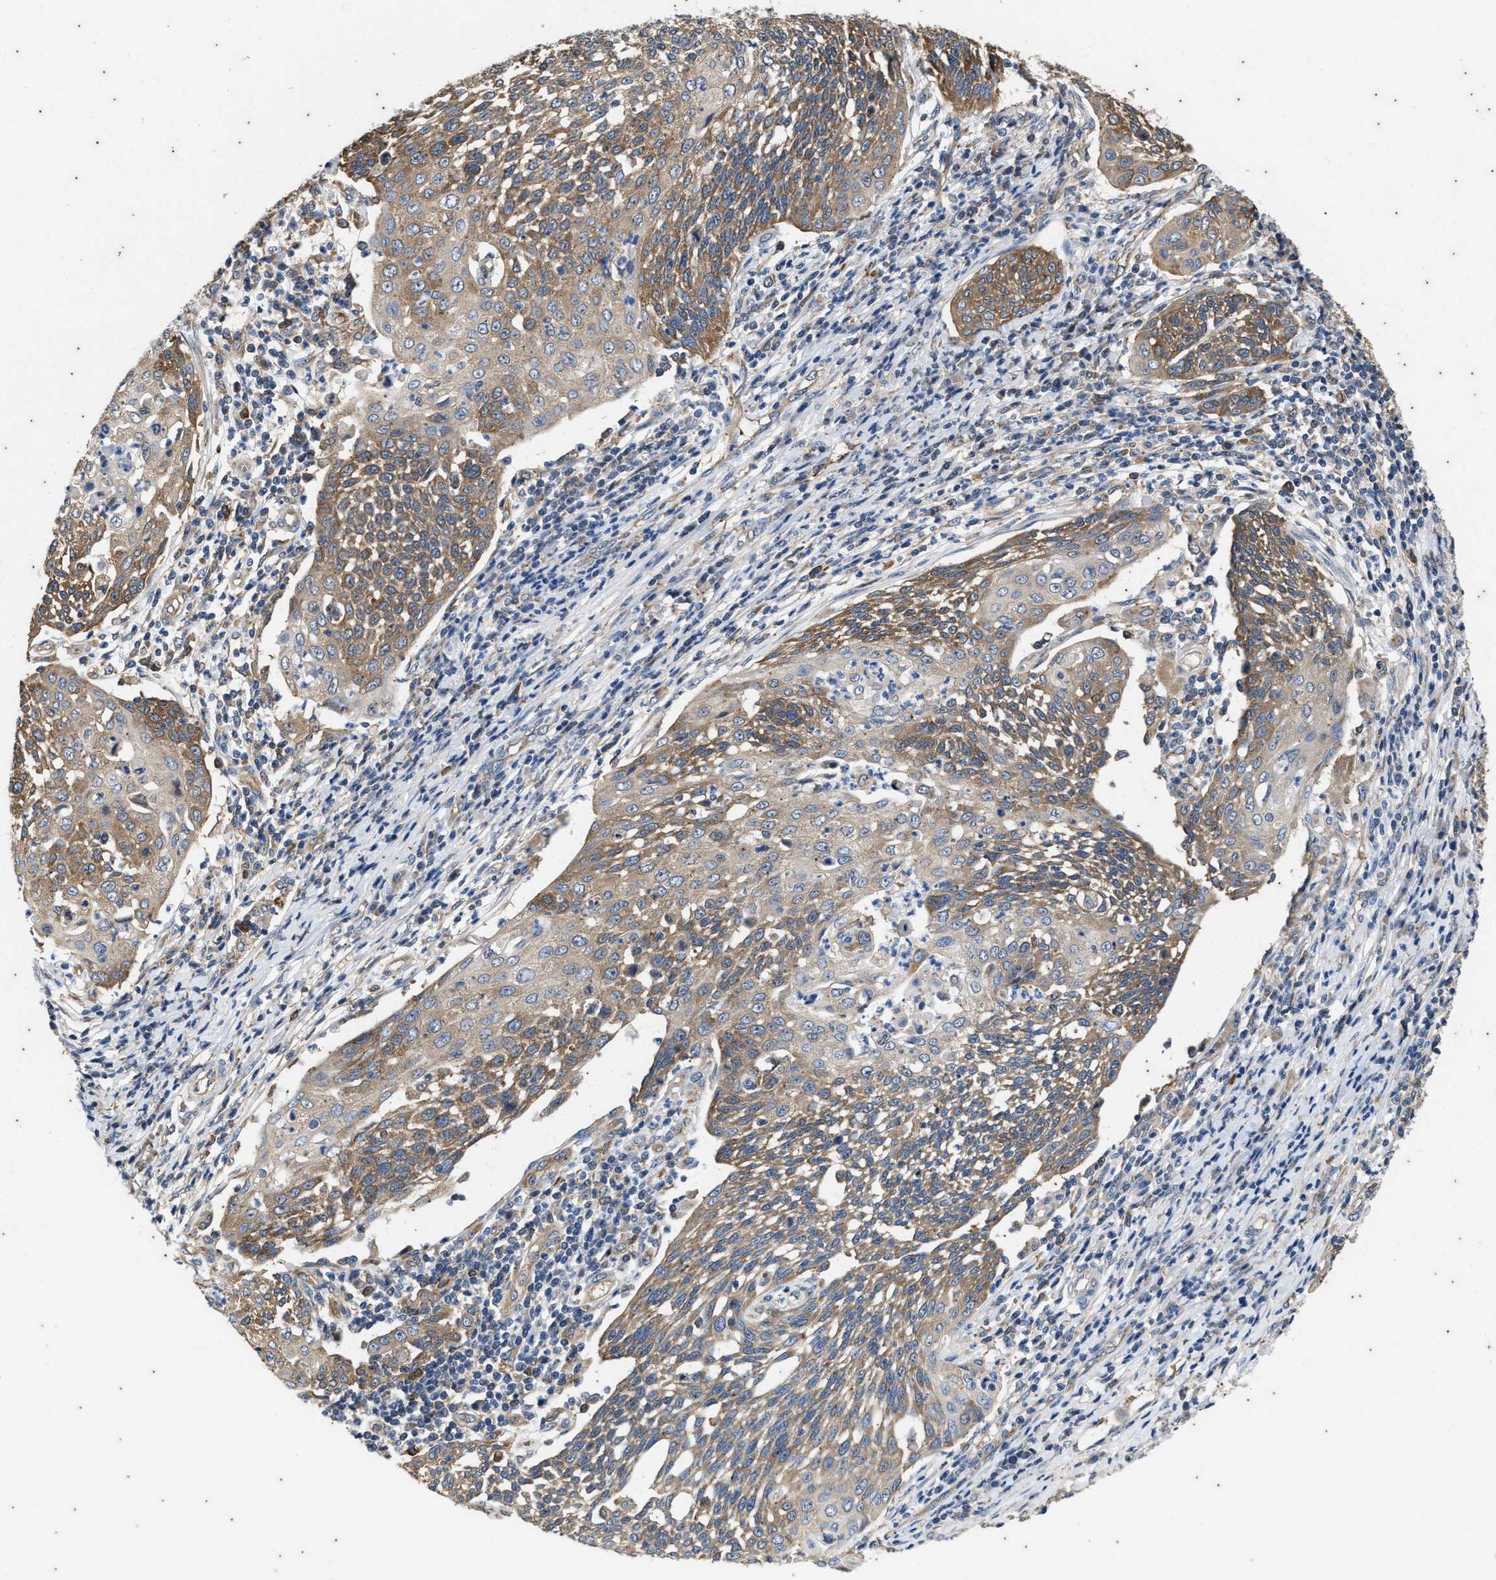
{"staining": {"intensity": "moderate", "quantity": ">75%", "location": "cytoplasmic/membranous"}, "tissue": "cervical cancer", "cell_type": "Tumor cells", "image_type": "cancer", "snomed": [{"axis": "morphology", "description": "Squamous cell carcinoma, NOS"}, {"axis": "topography", "description": "Cervix"}], "caption": "This photomicrograph exhibits cervical squamous cell carcinoma stained with IHC to label a protein in brown. The cytoplasmic/membranous of tumor cells show moderate positivity for the protein. Nuclei are counter-stained blue.", "gene": "COX19", "patient": {"sex": "female", "age": 34}}